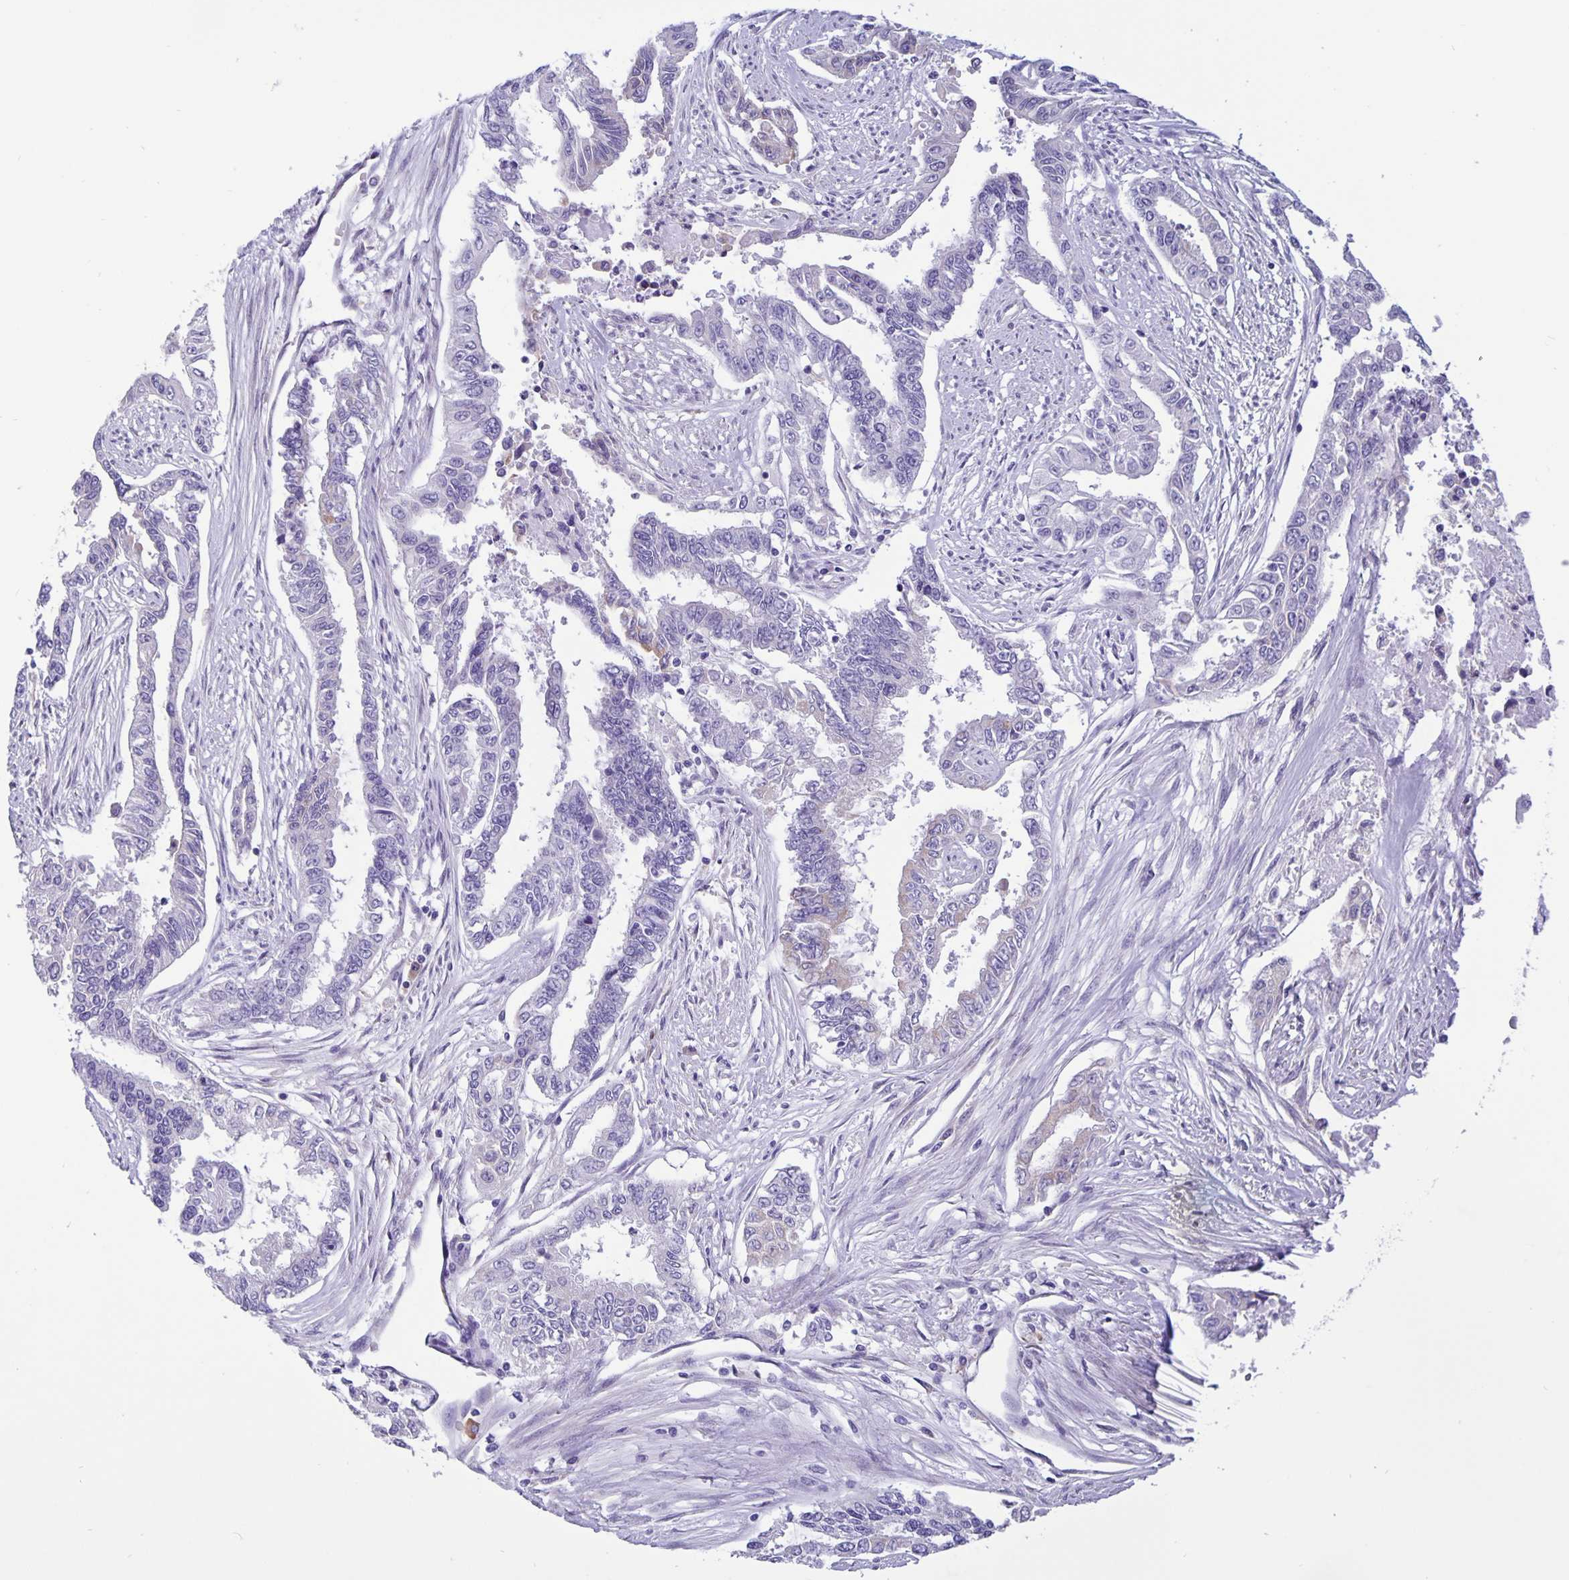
{"staining": {"intensity": "negative", "quantity": "none", "location": "none"}, "tissue": "endometrial cancer", "cell_type": "Tumor cells", "image_type": "cancer", "snomed": [{"axis": "morphology", "description": "Adenocarcinoma, NOS"}, {"axis": "topography", "description": "Uterus"}], "caption": "High magnification brightfield microscopy of endometrial cancer stained with DAB (brown) and counterstained with hematoxylin (blue): tumor cells show no significant staining.", "gene": "ERMN", "patient": {"sex": "female", "age": 59}}